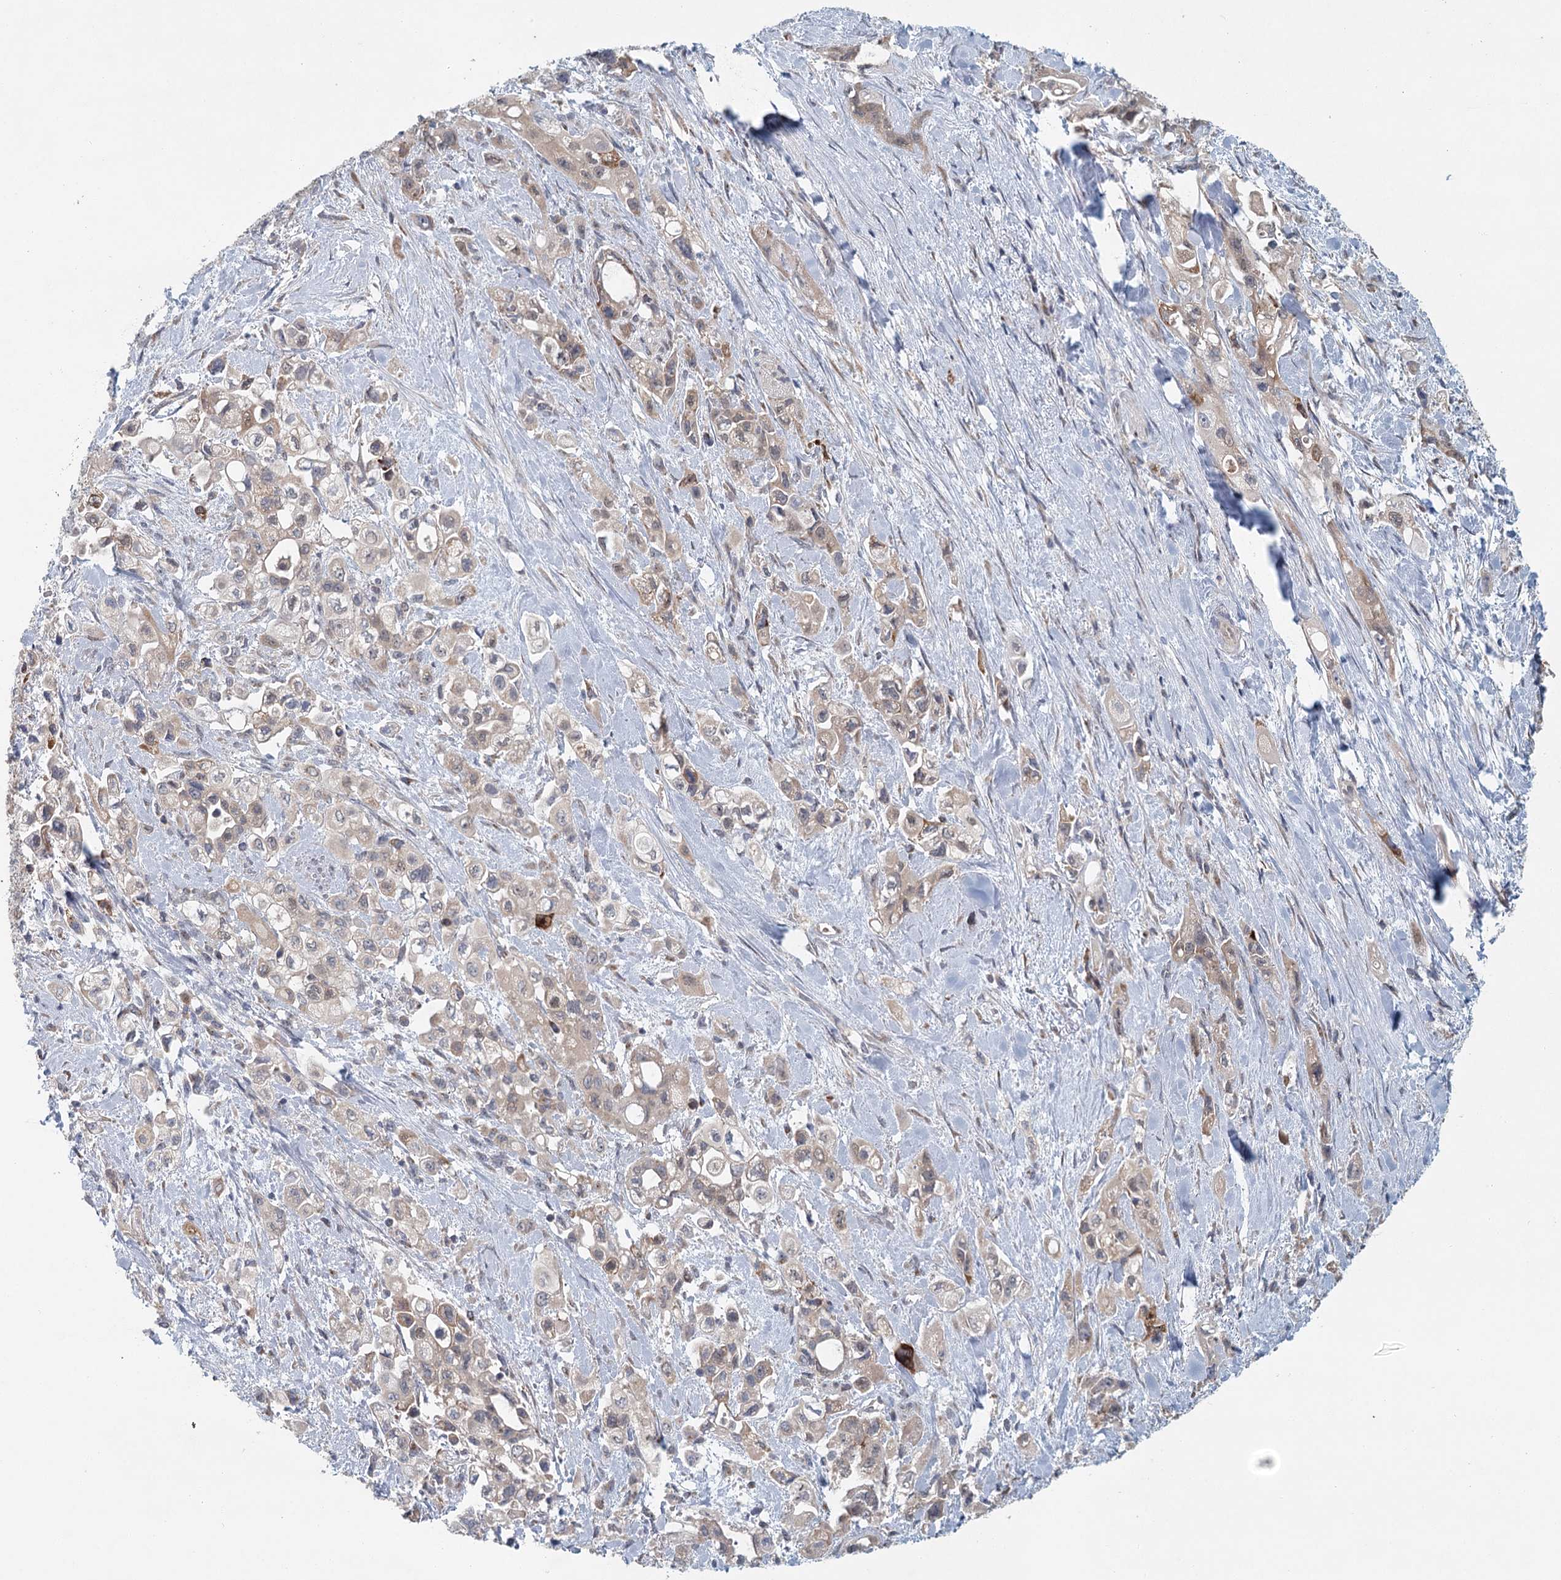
{"staining": {"intensity": "weak", "quantity": "25%-75%", "location": "cytoplasmic/membranous"}, "tissue": "pancreatic cancer", "cell_type": "Tumor cells", "image_type": "cancer", "snomed": [{"axis": "morphology", "description": "Adenocarcinoma, NOS"}, {"axis": "topography", "description": "Pancreas"}], "caption": "This is an image of IHC staining of adenocarcinoma (pancreatic), which shows weak expression in the cytoplasmic/membranous of tumor cells.", "gene": "ADK", "patient": {"sex": "female", "age": 66}}